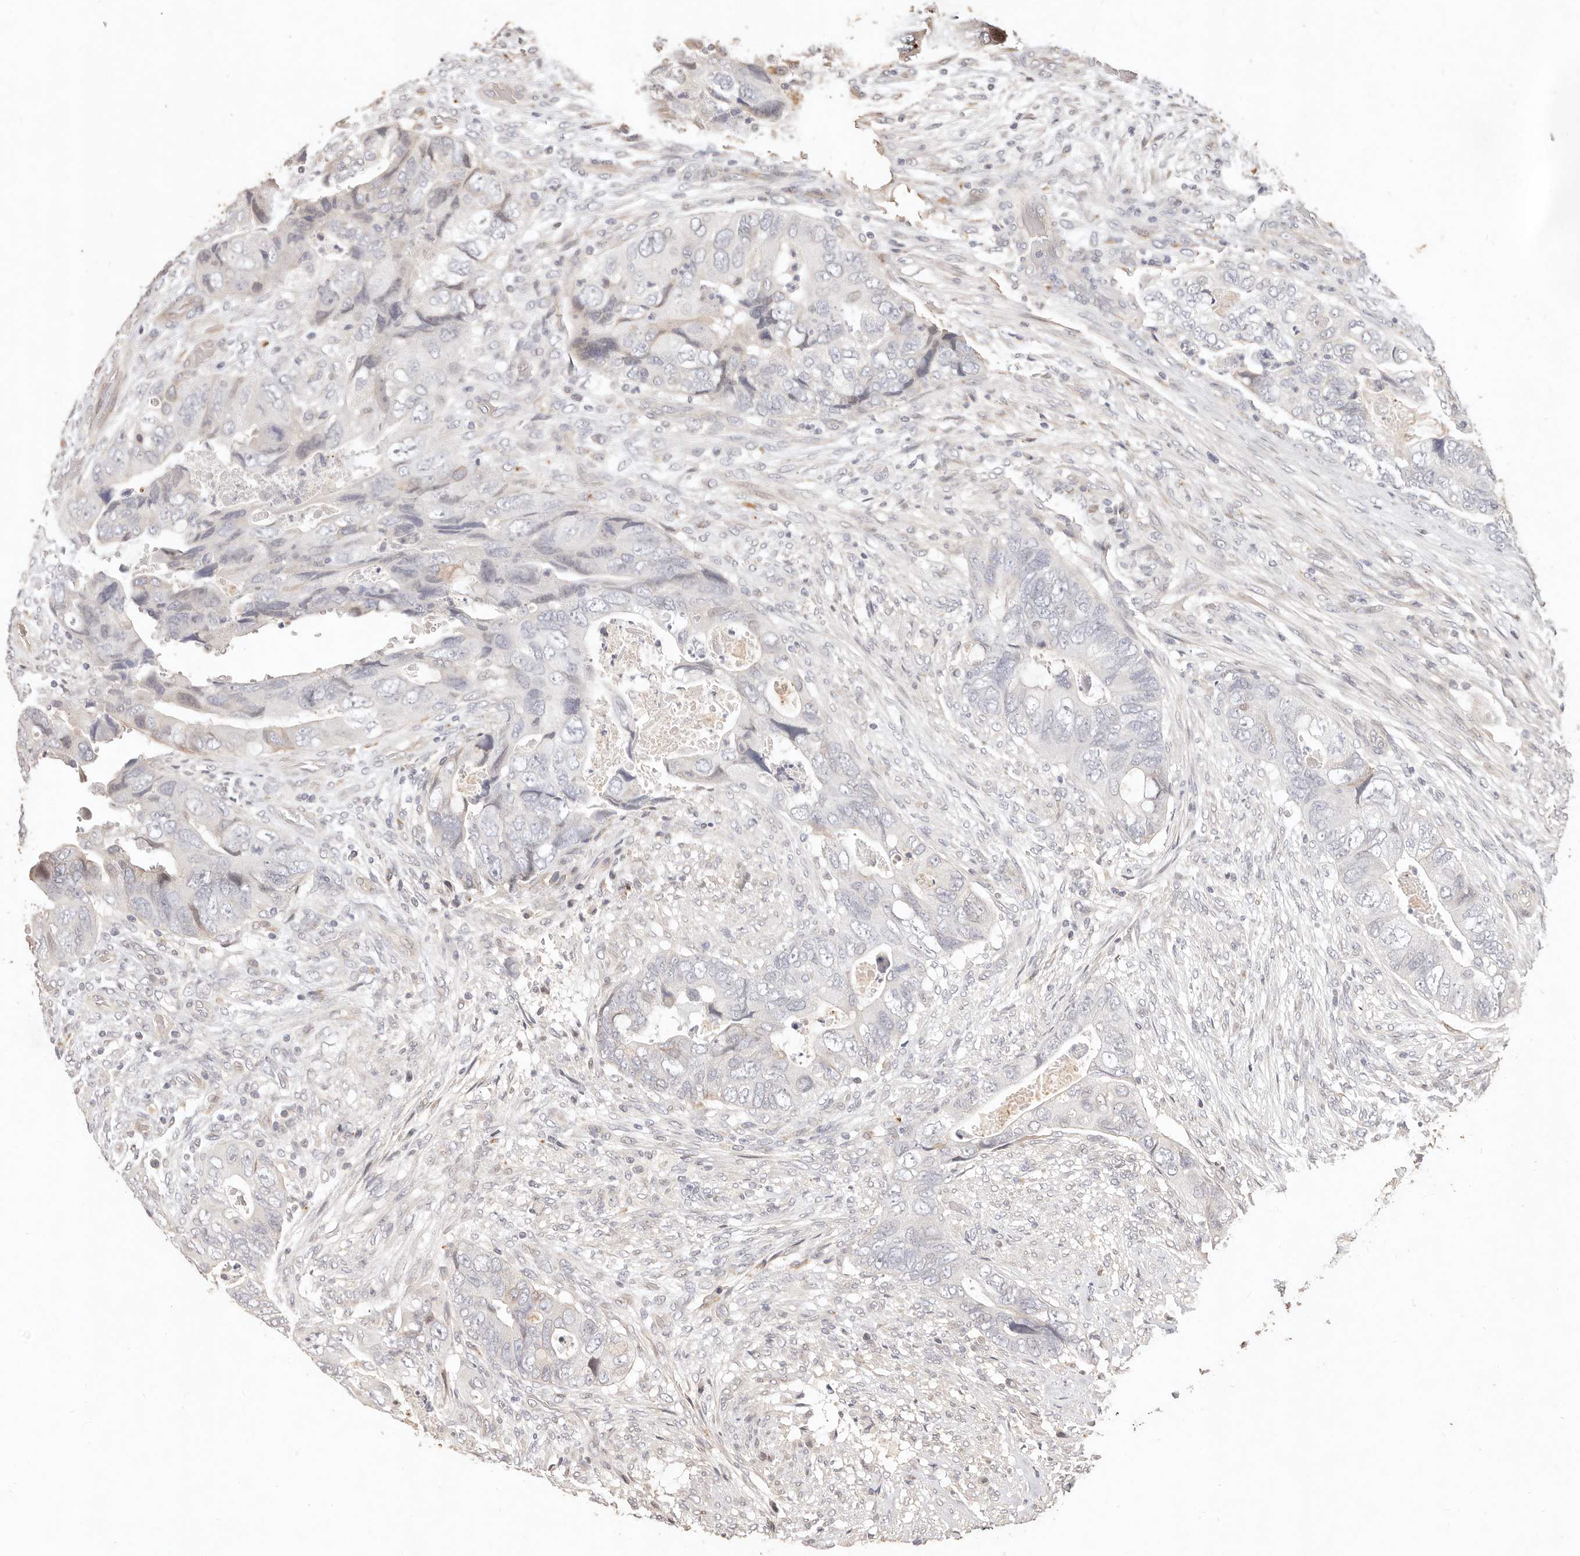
{"staining": {"intensity": "negative", "quantity": "none", "location": "none"}, "tissue": "colorectal cancer", "cell_type": "Tumor cells", "image_type": "cancer", "snomed": [{"axis": "morphology", "description": "Adenocarcinoma, NOS"}, {"axis": "topography", "description": "Rectum"}], "caption": "High magnification brightfield microscopy of adenocarcinoma (colorectal) stained with DAB (brown) and counterstained with hematoxylin (blue): tumor cells show no significant positivity.", "gene": "KIF9", "patient": {"sex": "male", "age": 63}}